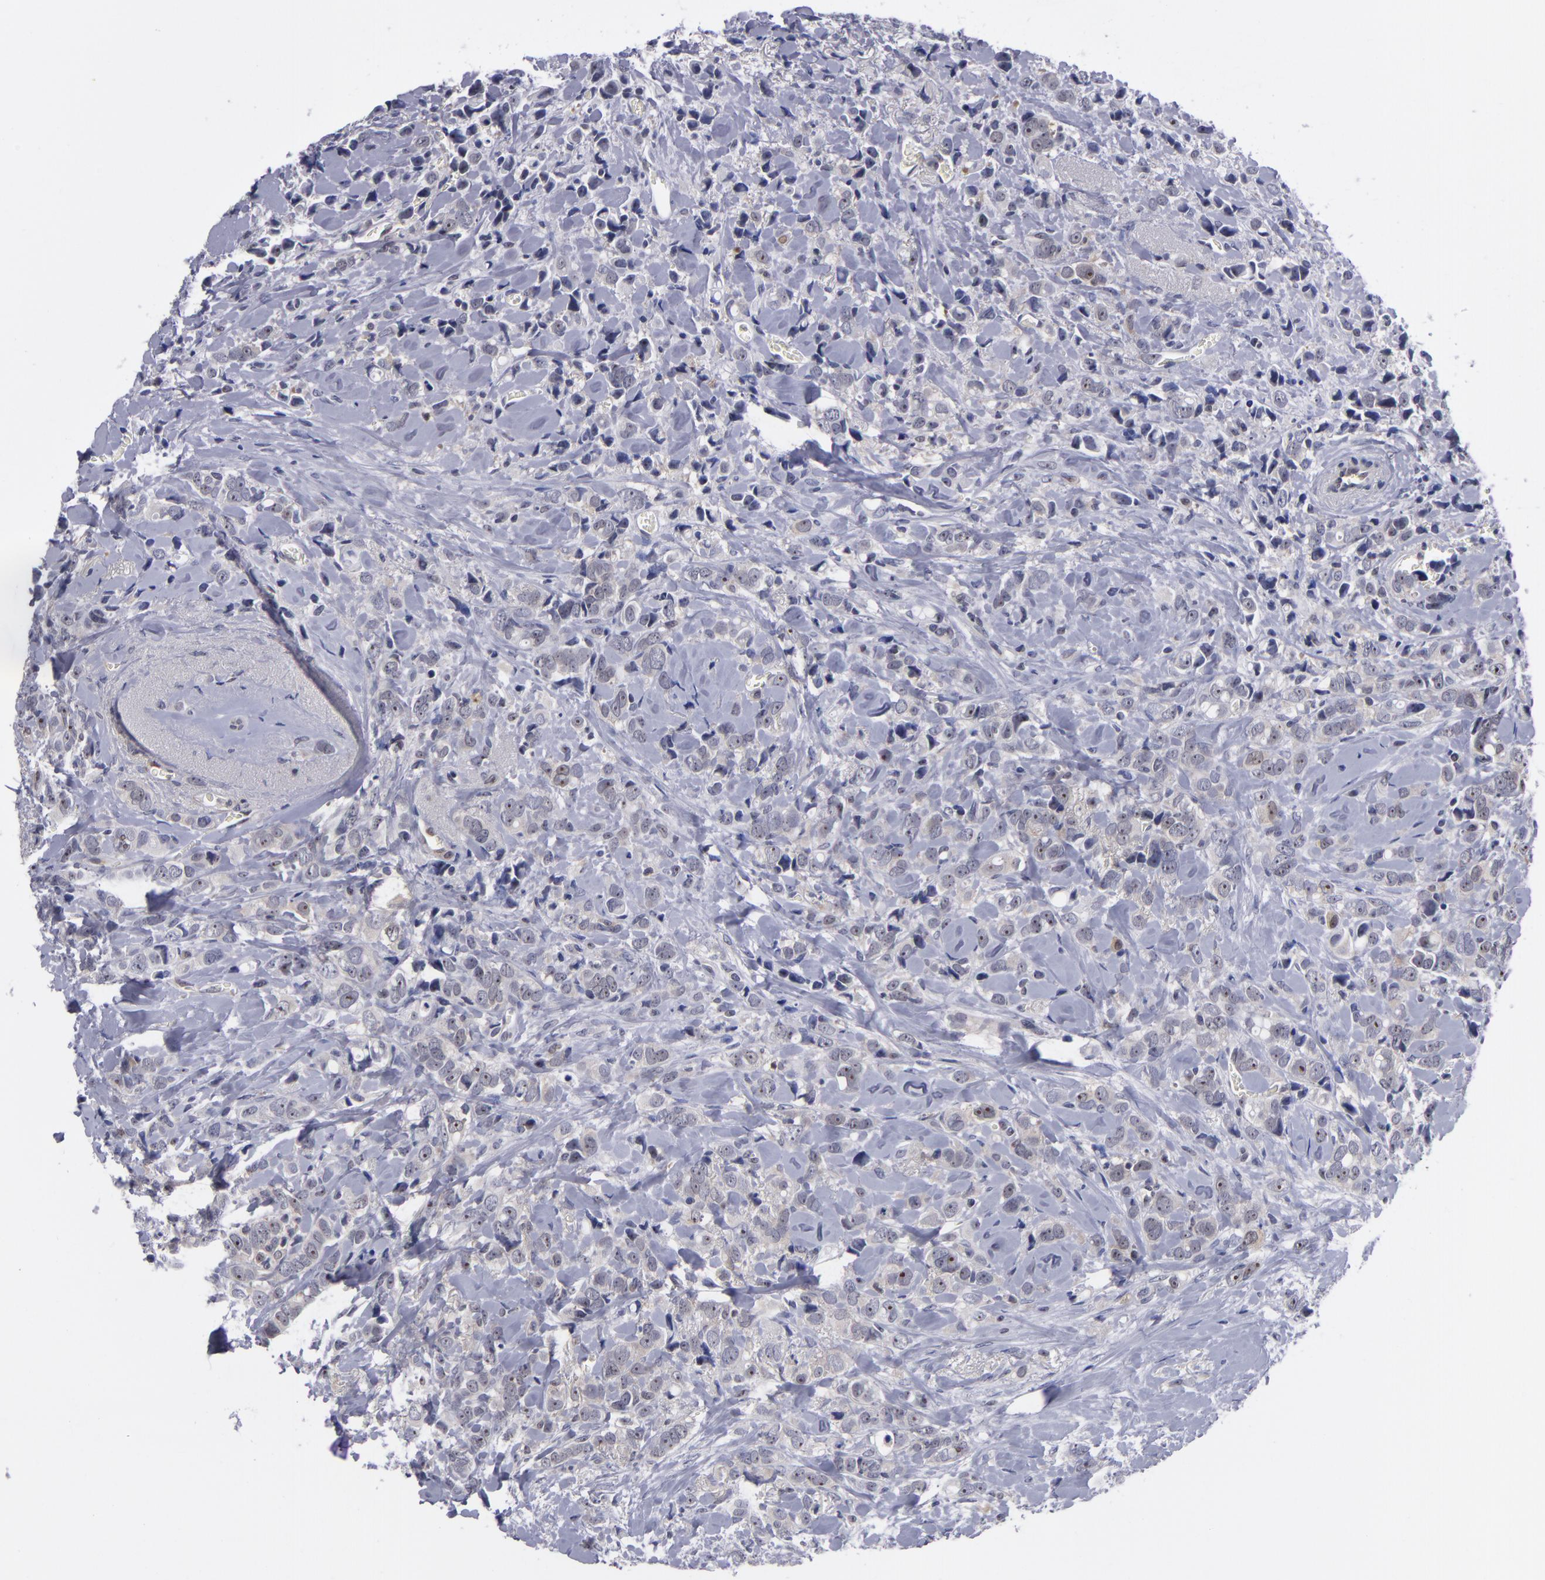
{"staining": {"intensity": "weak", "quantity": ">75%", "location": "cytoplasmic/membranous"}, "tissue": "breast cancer", "cell_type": "Tumor cells", "image_type": "cancer", "snomed": [{"axis": "morphology", "description": "Lobular carcinoma"}, {"axis": "topography", "description": "Breast"}], "caption": "Breast cancer (lobular carcinoma) tissue displays weak cytoplasmic/membranous staining in about >75% of tumor cells, visualized by immunohistochemistry.", "gene": "BCL10", "patient": {"sex": "female", "age": 57}}